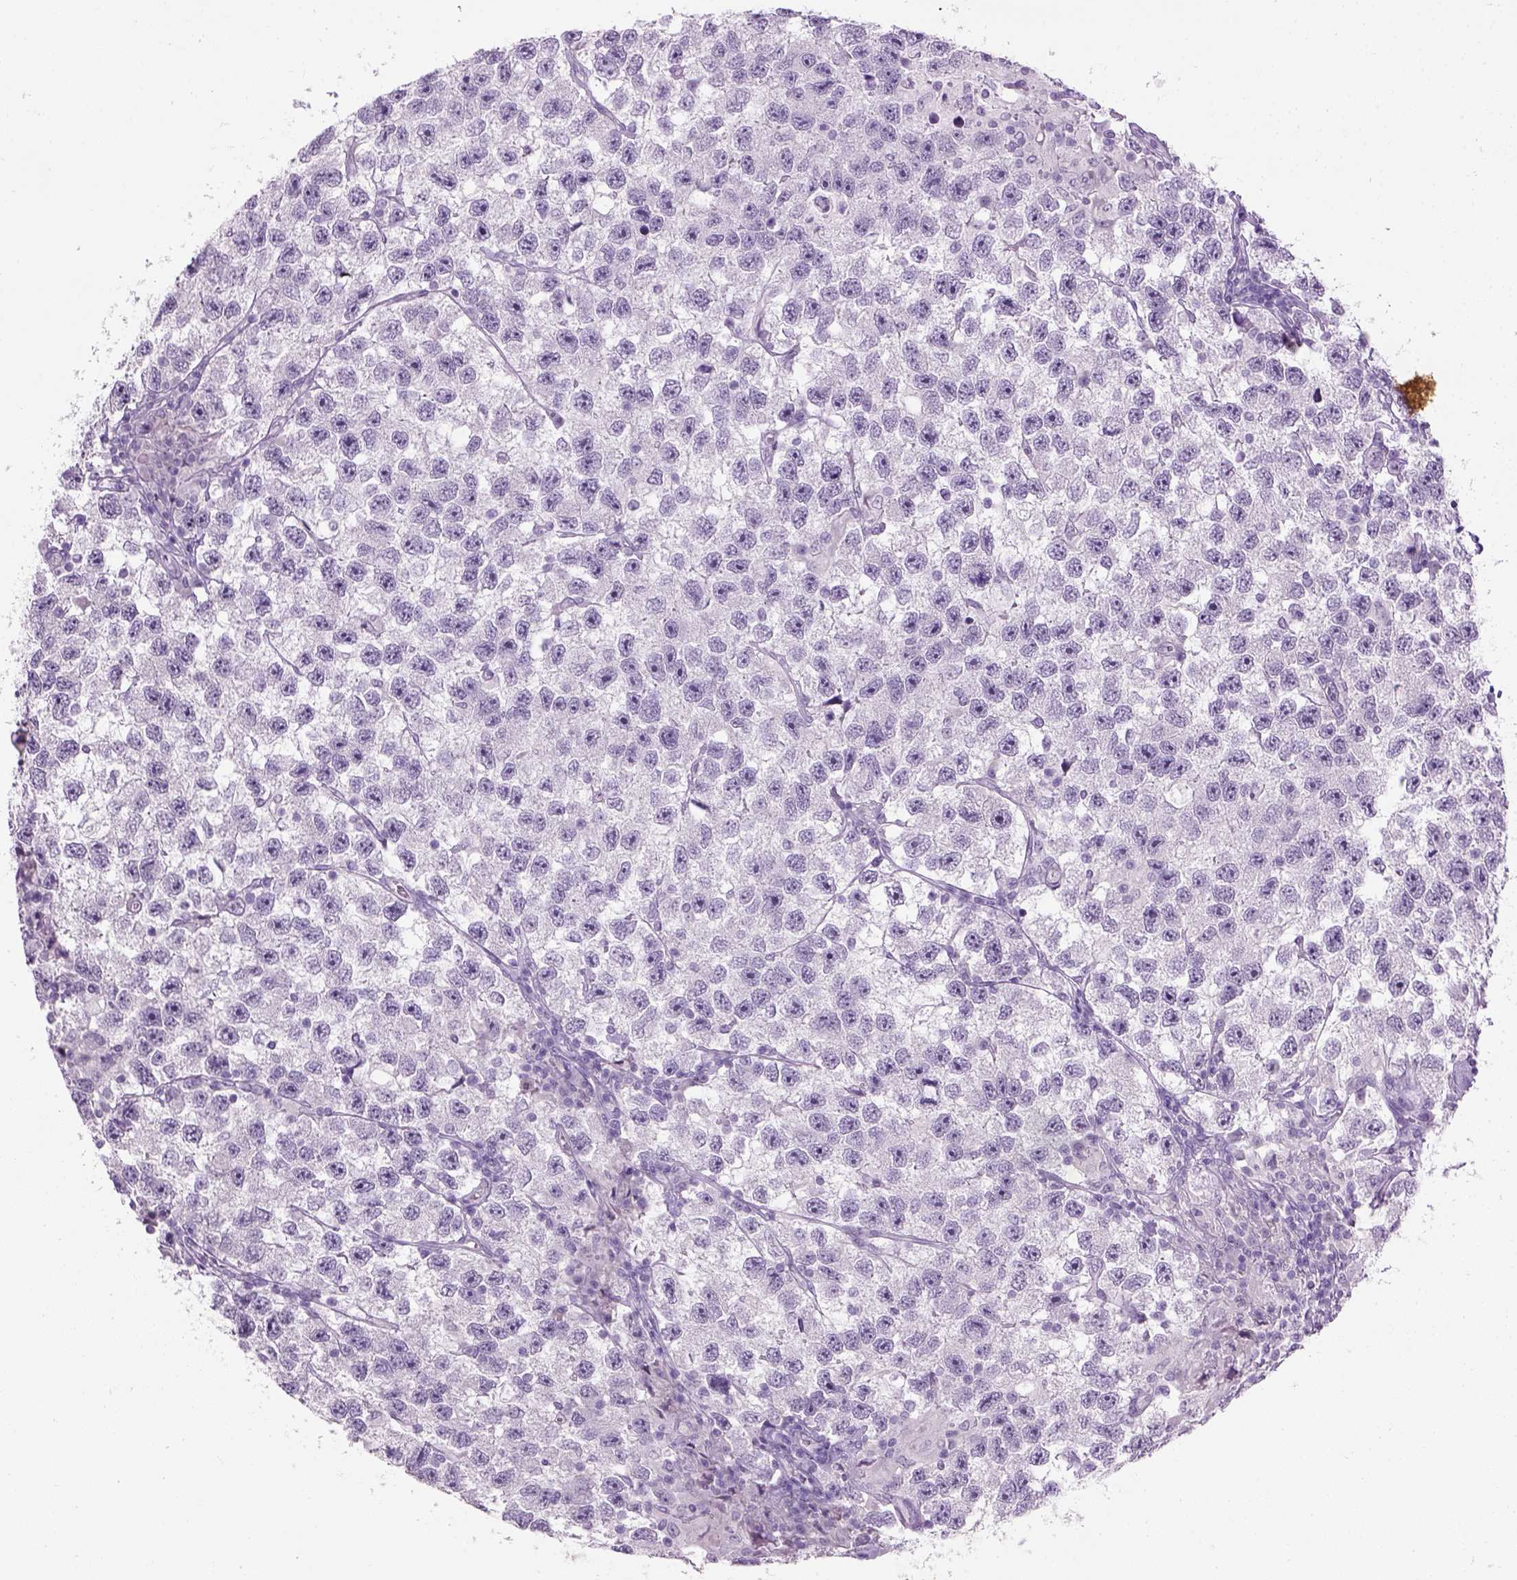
{"staining": {"intensity": "negative", "quantity": "none", "location": "none"}, "tissue": "testis cancer", "cell_type": "Tumor cells", "image_type": "cancer", "snomed": [{"axis": "morphology", "description": "Seminoma, NOS"}, {"axis": "topography", "description": "Testis"}], "caption": "Immunohistochemistry of testis cancer exhibits no staining in tumor cells.", "gene": "GABRB2", "patient": {"sex": "male", "age": 26}}